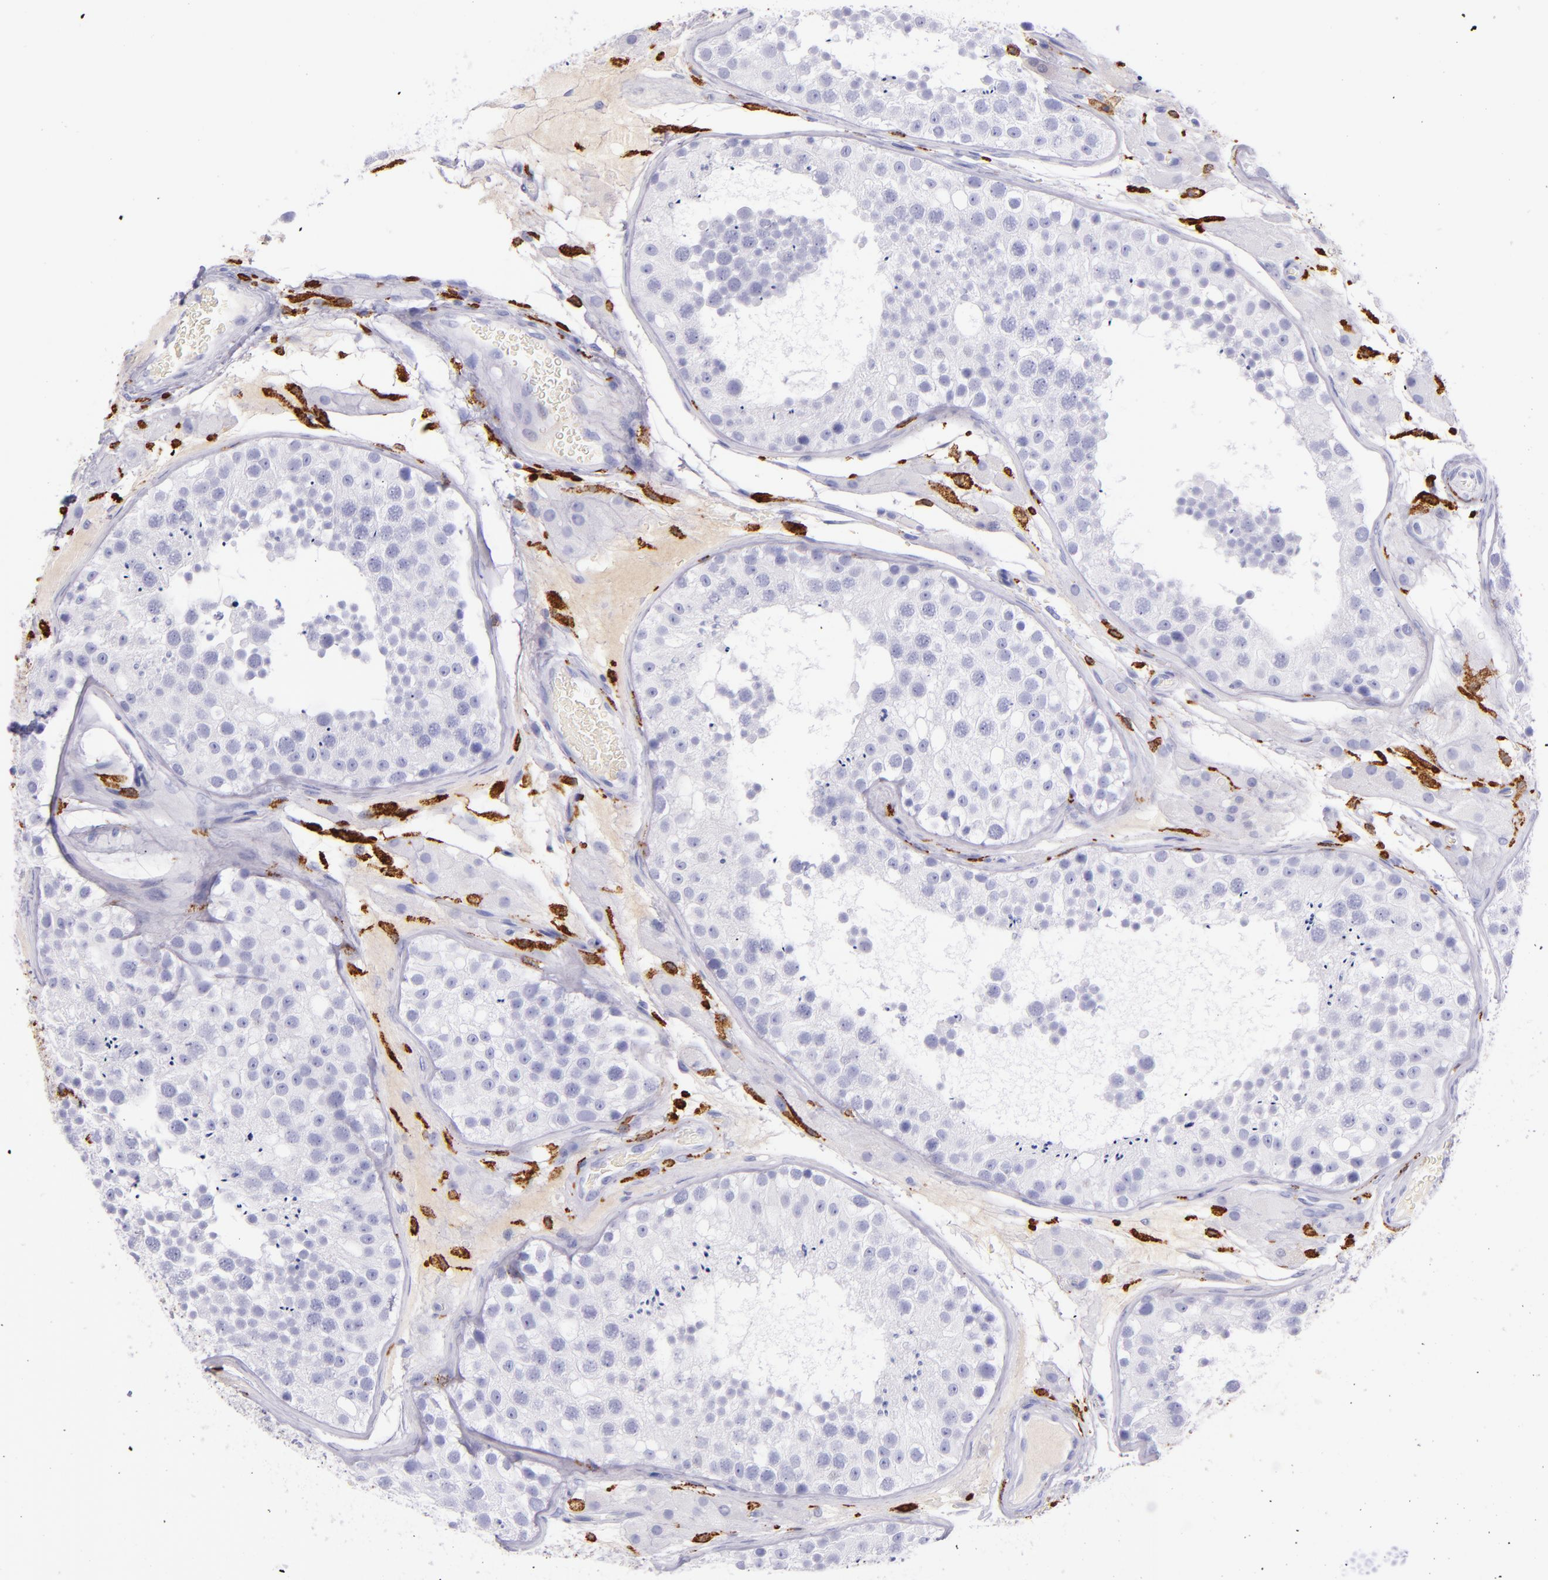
{"staining": {"intensity": "negative", "quantity": "none", "location": "none"}, "tissue": "testis", "cell_type": "Cells in seminiferous ducts", "image_type": "normal", "snomed": [{"axis": "morphology", "description": "Normal tissue, NOS"}, {"axis": "topography", "description": "Testis"}], "caption": "Immunohistochemical staining of unremarkable testis exhibits no significant expression in cells in seminiferous ducts. Brightfield microscopy of immunohistochemistry stained with DAB (brown) and hematoxylin (blue), captured at high magnification.", "gene": "CD163", "patient": {"sex": "male", "age": 26}}